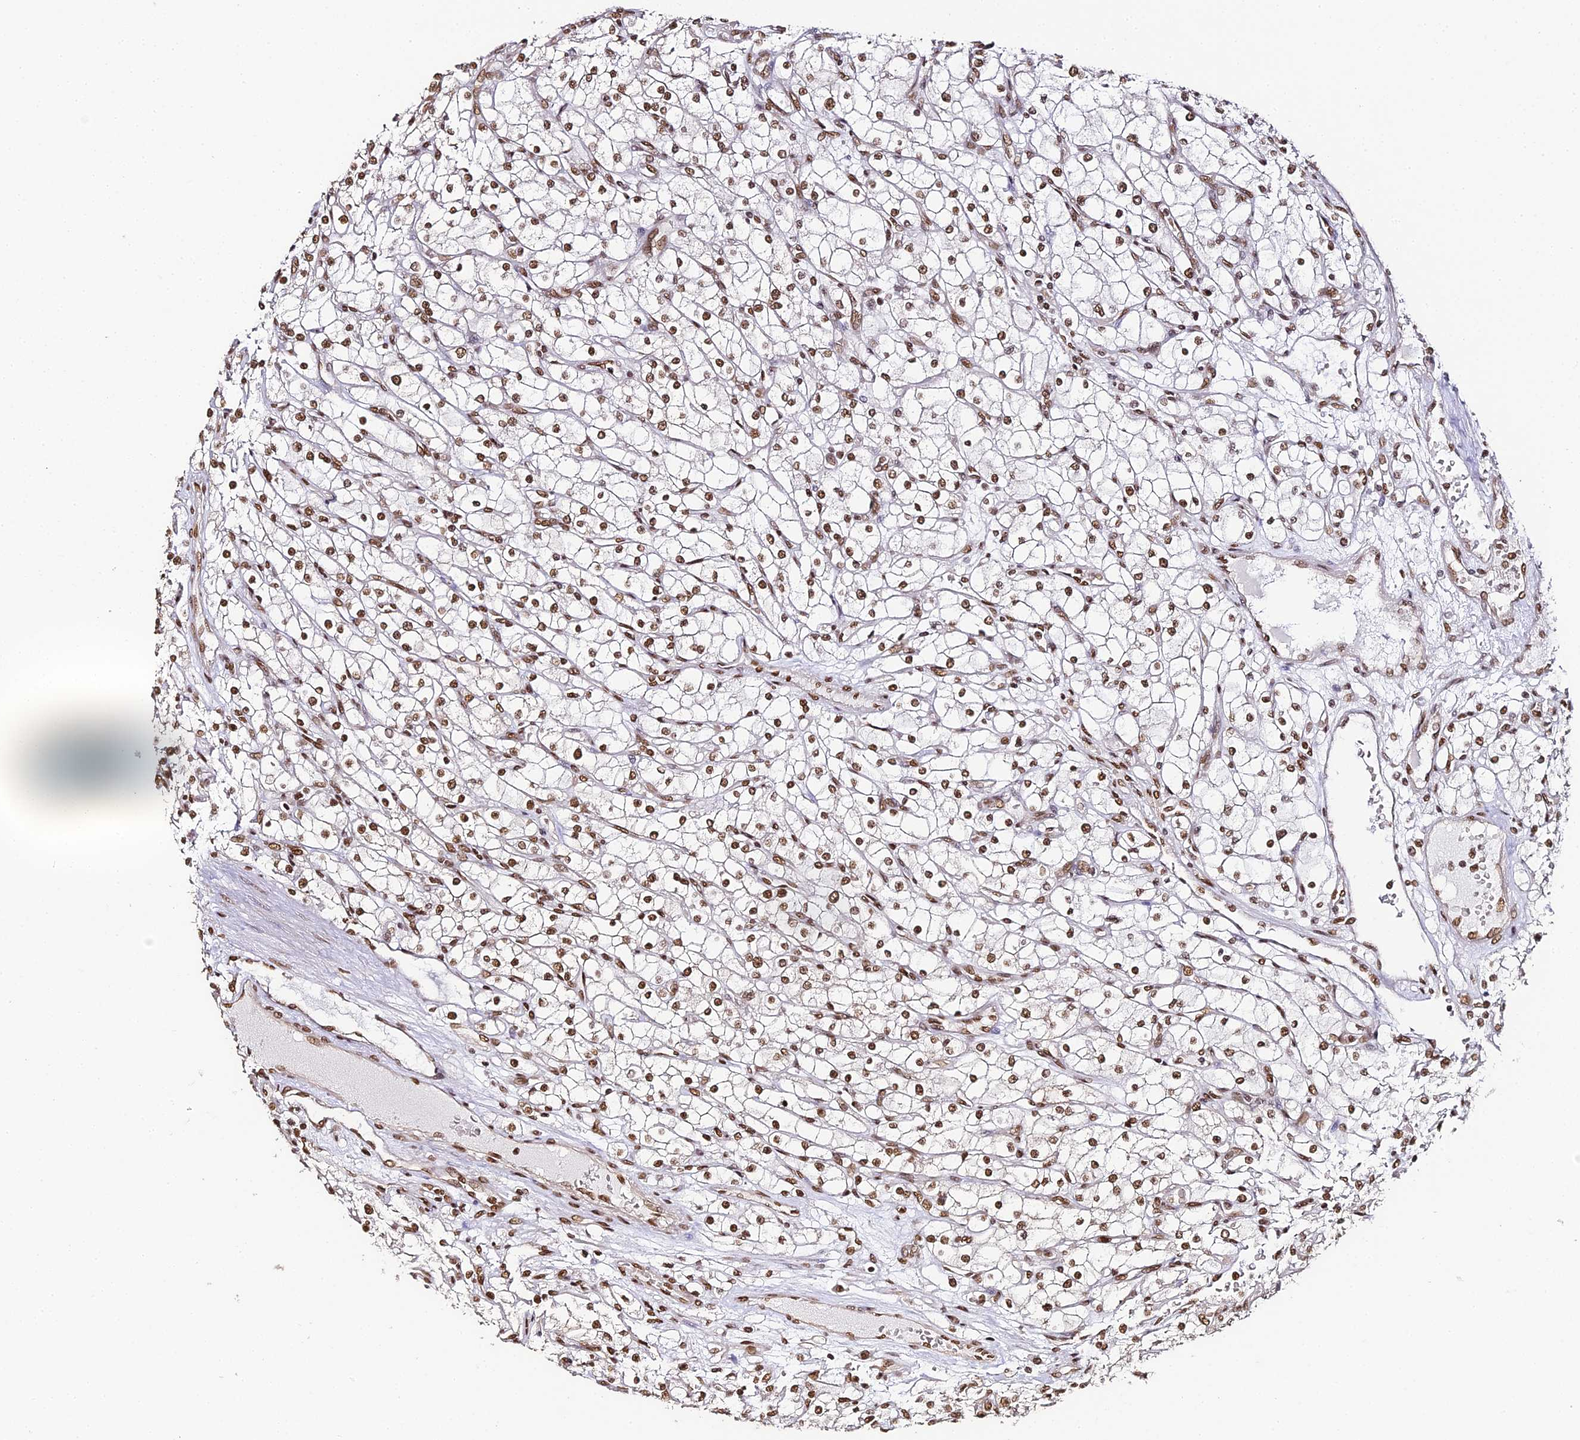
{"staining": {"intensity": "moderate", "quantity": ">75%", "location": "nuclear"}, "tissue": "renal cancer", "cell_type": "Tumor cells", "image_type": "cancer", "snomed": [{"axis": "morphology", "description": "Adenocarcinoma, NOS"}, {"axis": "topography", "description": "Kidney"}], "caption": "There is medium levels of moderate nuclear staining in tumor cells of adenocarcinoma (renal), as demonstrated by immunohistochemical staining (brown color).", "gene": "HNRNPA1", "patient": {"sex": "male", "age": 80}}